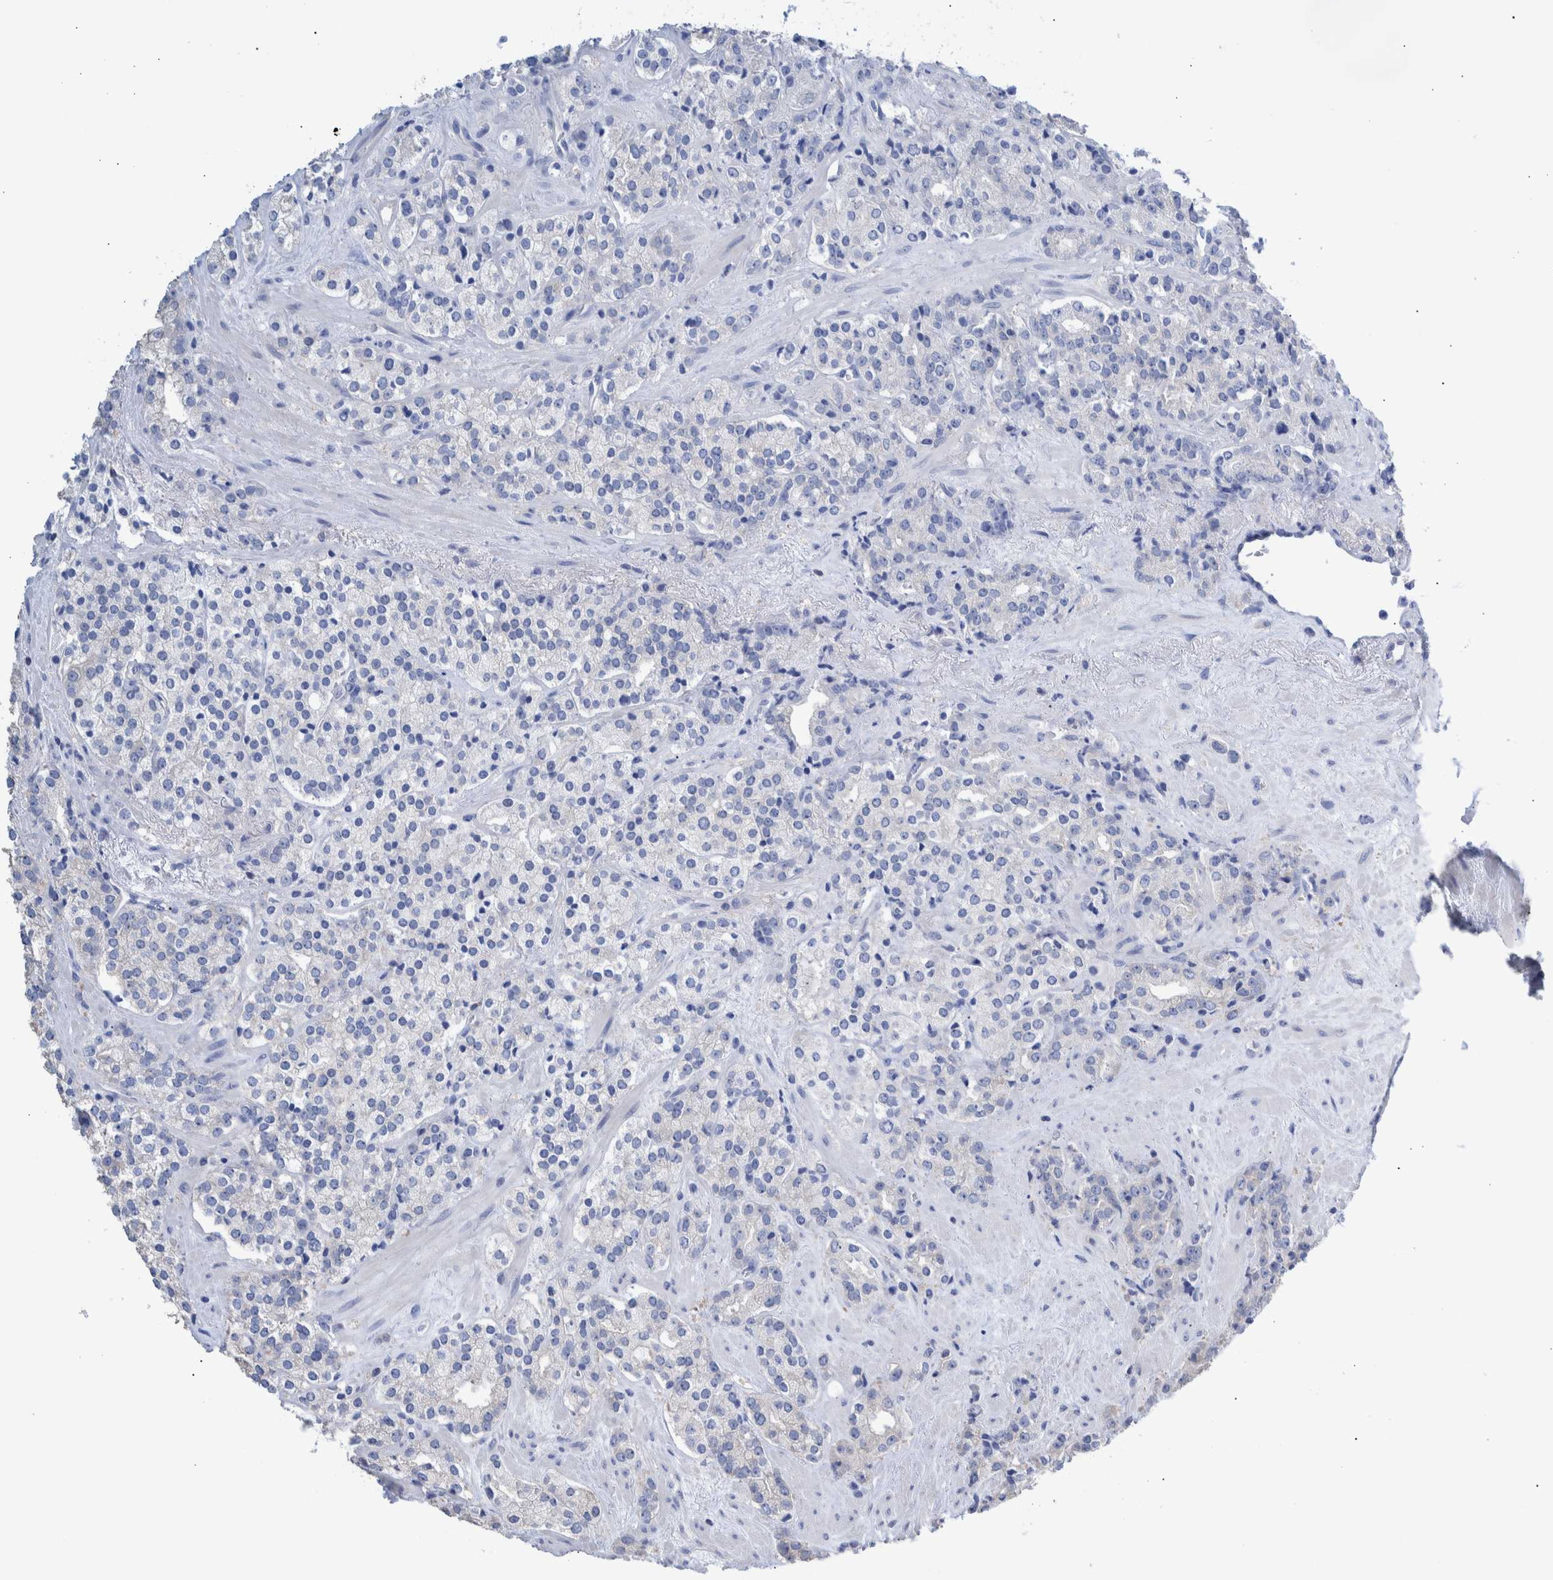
{"staining": {"intensity": "negative", "quantity": "none", "location": "none"}, "tissue": "prostate cancer", "cell_type": "Tumor cells", "image_type": "cancer", "snomed": [{"axis": "morphology", "description": "Adenocarcinoma, High grade"}, {"axis": "topography", "description": "Prostate"}], "caption": "IHC photomicrograph of neoplastic tissue: high-grade adenocarcinoma (prostate) stained with DAB (3,3'-diaminobenzidine) exhibits no significant protein expression in tumor cells. The staining is performed using DAB (3,3'-diaminobenzidine) brown chromogen with nuclei counter-stained in using hematoxylin.", "gene": "PPP3CC", "patient": {"sex": "male", "age": 71}}